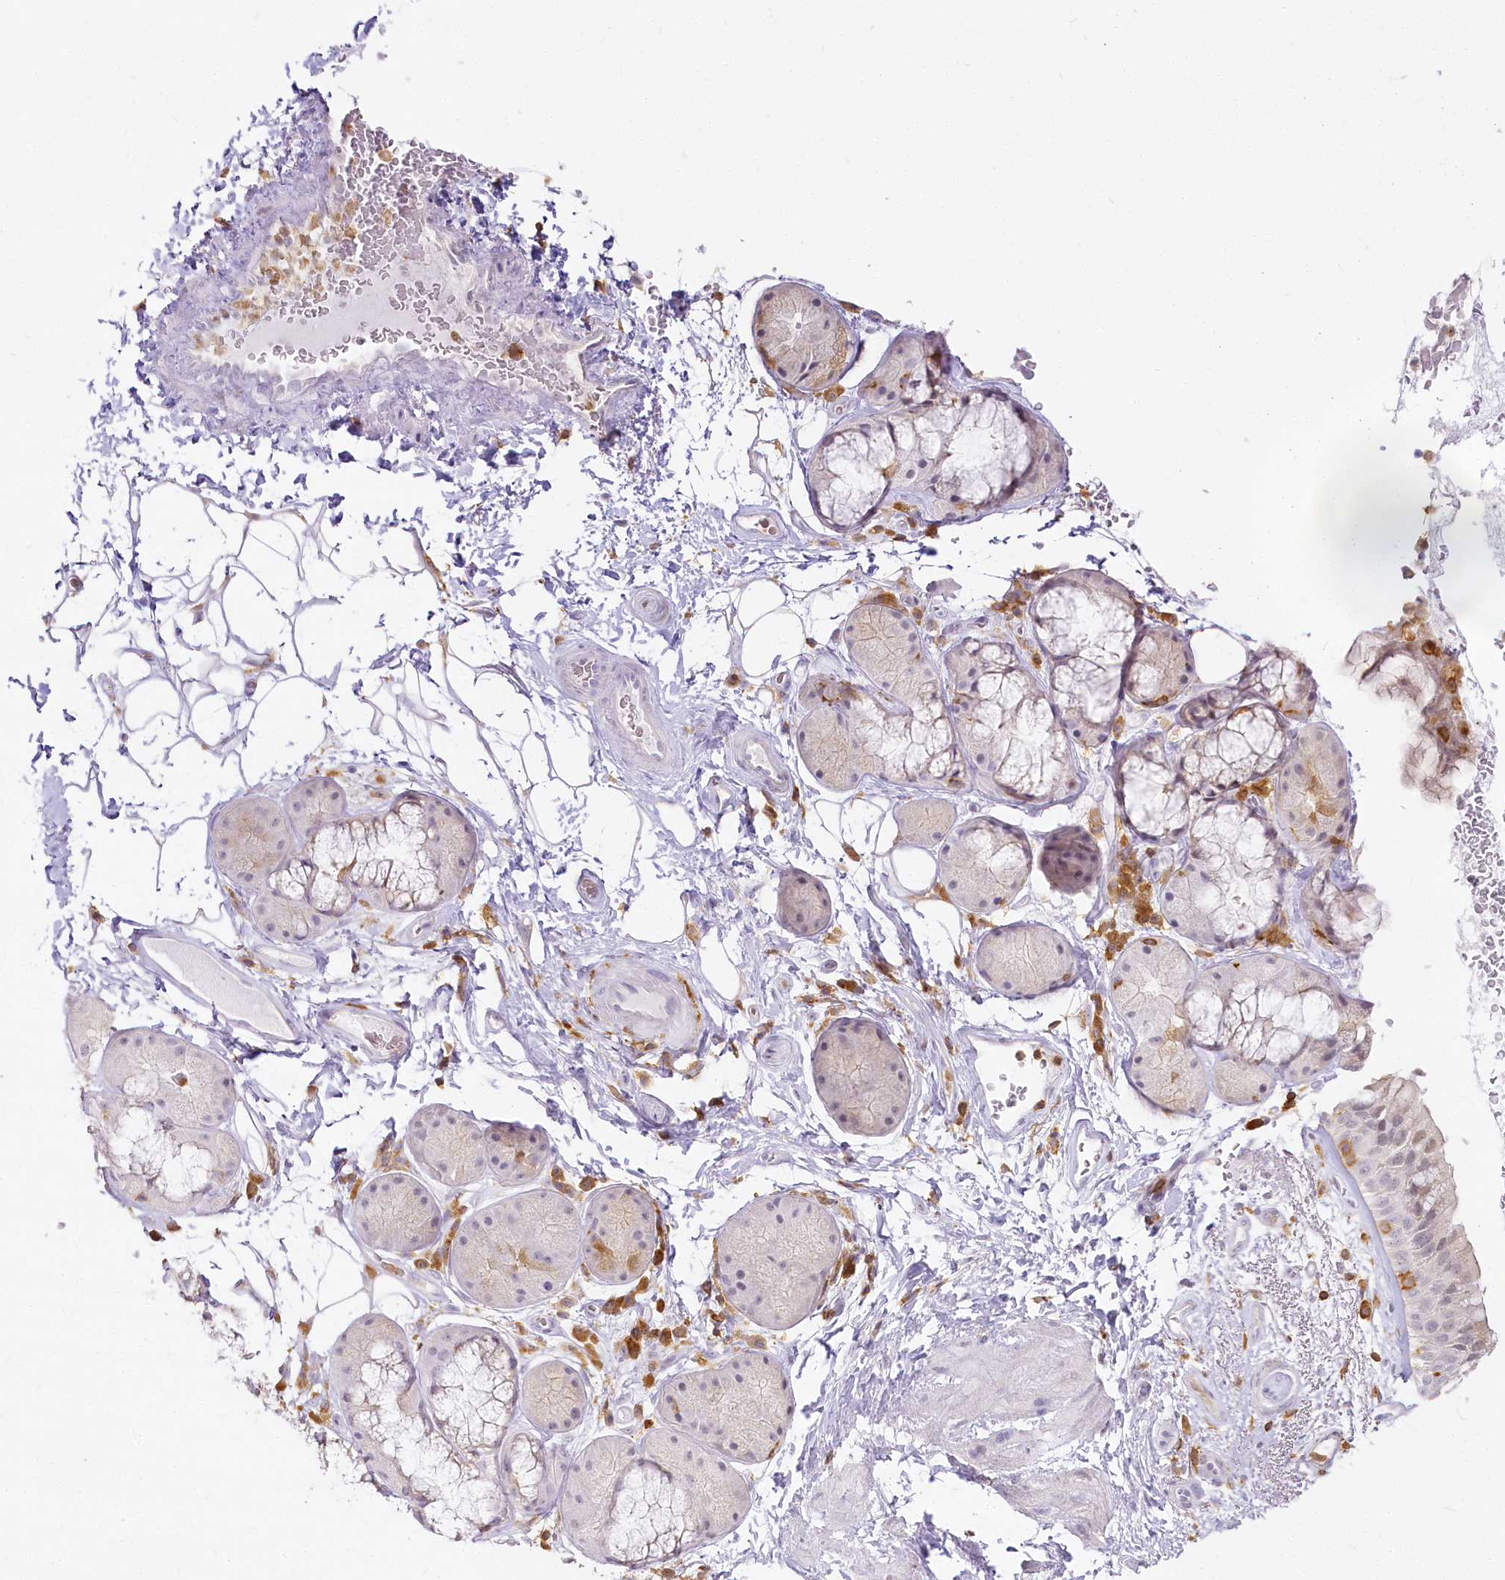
{"staining": {"intensity": "negative", "quantity": "none", "location": "none"}, "tissue": "bronchus", "cell_type": "Respiratory epithelial cells", "image_type": "normal", "snomed": [{"axis": "morphology", "description": "Normal tissue, NOS"}, {"axis": "morphology", "description": "Squamous cell carcinoma, NOS"}, {"axis": "topography", "description": "Lymph node"}, {"axis": "topography", "description": "Bronchus"}, {"axis": "topography", "description": "Lung"}], "caption": "Normal bronchus was stained to show a protein in brown. There is no significant positivity in respiratory epithelial cells. (Brightfield microscopy of DAB immunohistochemistry (IHC) at high magnification).", "gene": "DOCK2", "patient": {"sex": "male", "age": 66}}